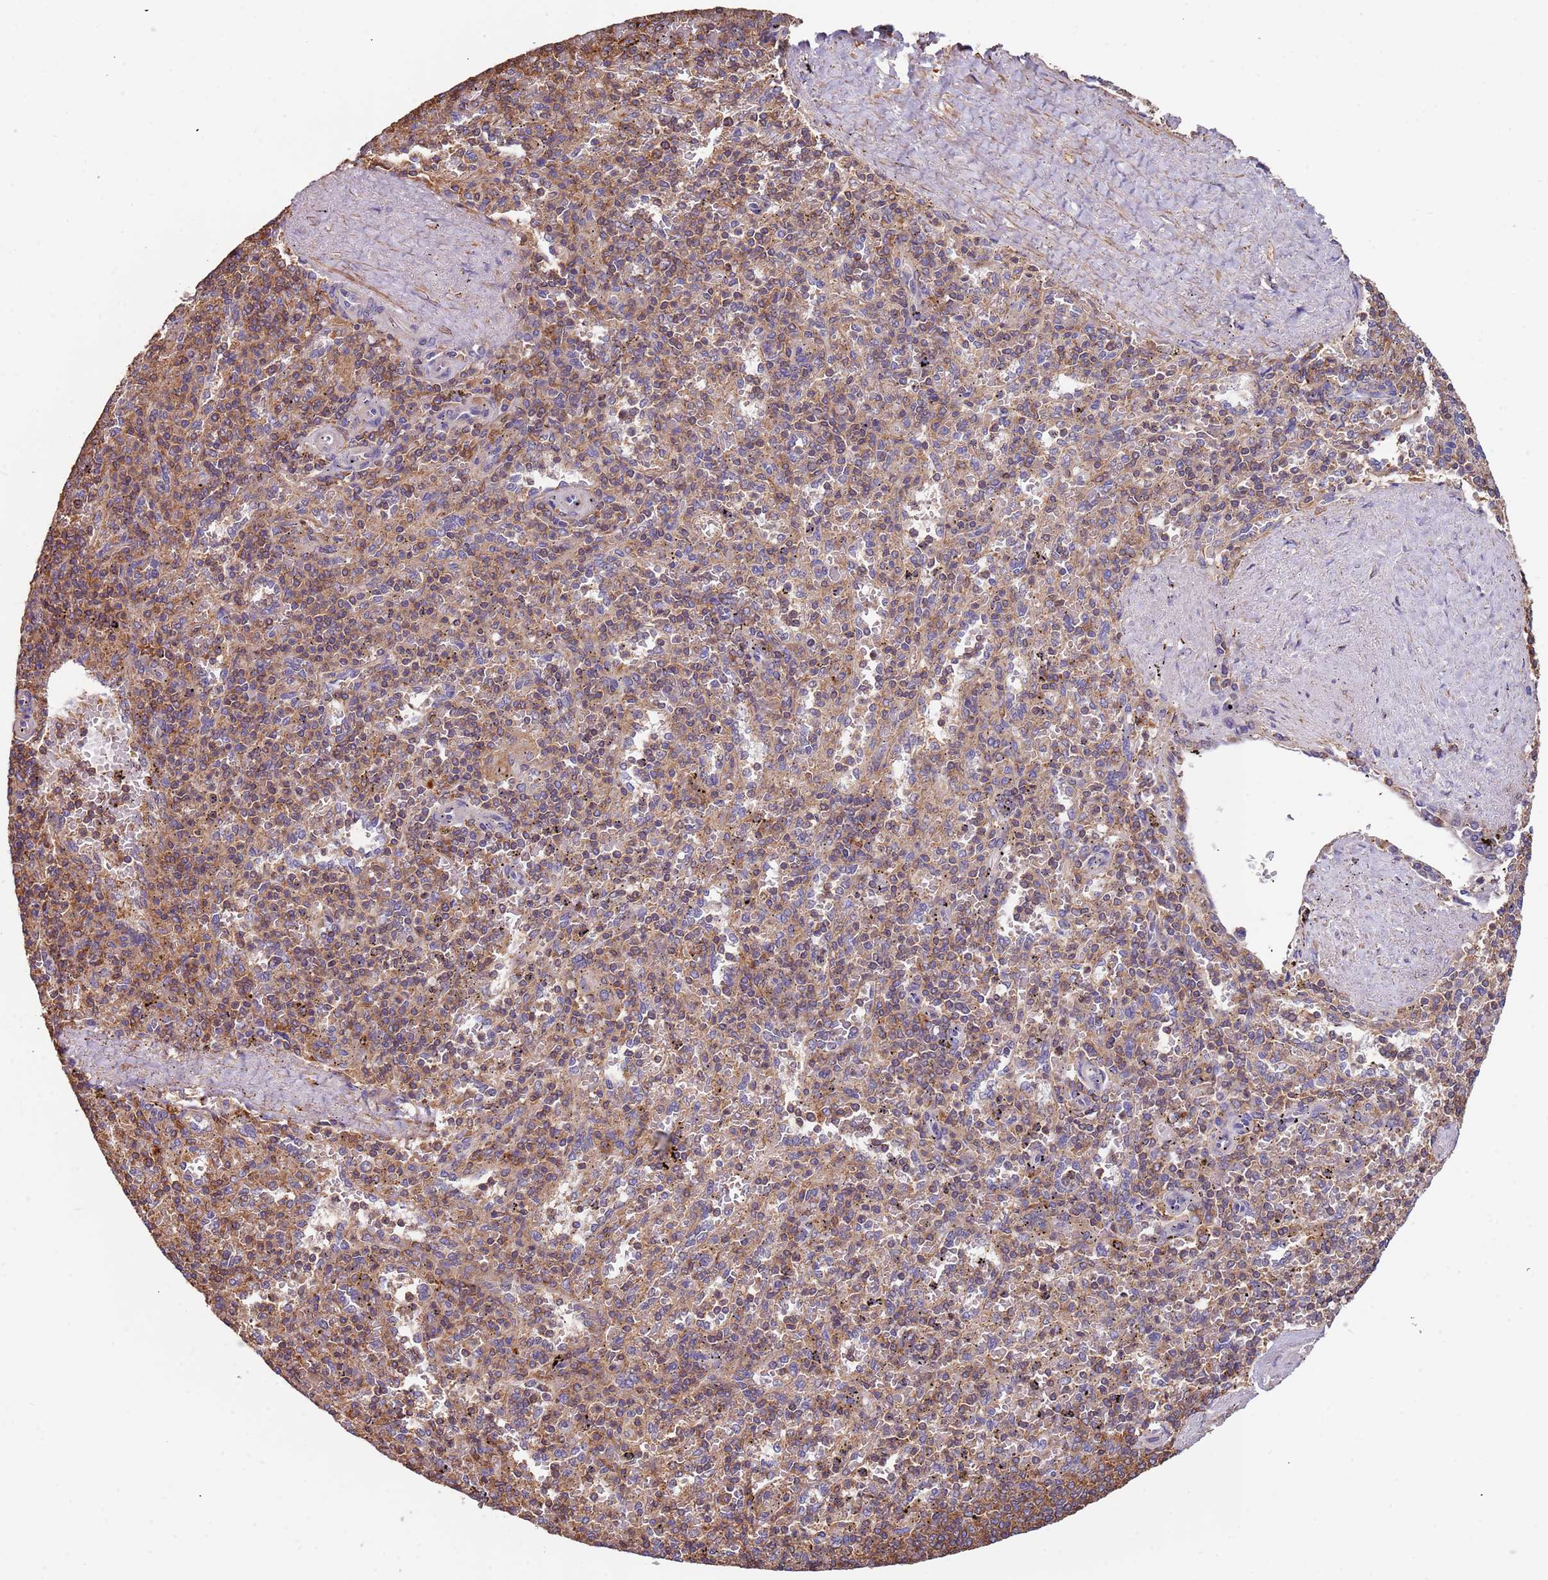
{"staining": {"intensity": "moderate", "quantity": ">75%", "location": "cytoplasmic/membranous"}, "tissue": "spleen", "cell_type": "Cells in red pulp", "image_type": "normal", "snomed": [{"axis": "morphology", "description": "Normal tissue, NOS"}, {"axis": "topography", "description": "Spleen"}], "caption": "Brown immunohistochemical staining in normal human spleen shows moderate cytoplasmic/membranous positivity in about >75% of cells in red pulp. The protein of interest is shown in brown color, while the nuclei are stained blue.", "gene": "SYT4", "patient": {"sex": "male", "age": 82}}